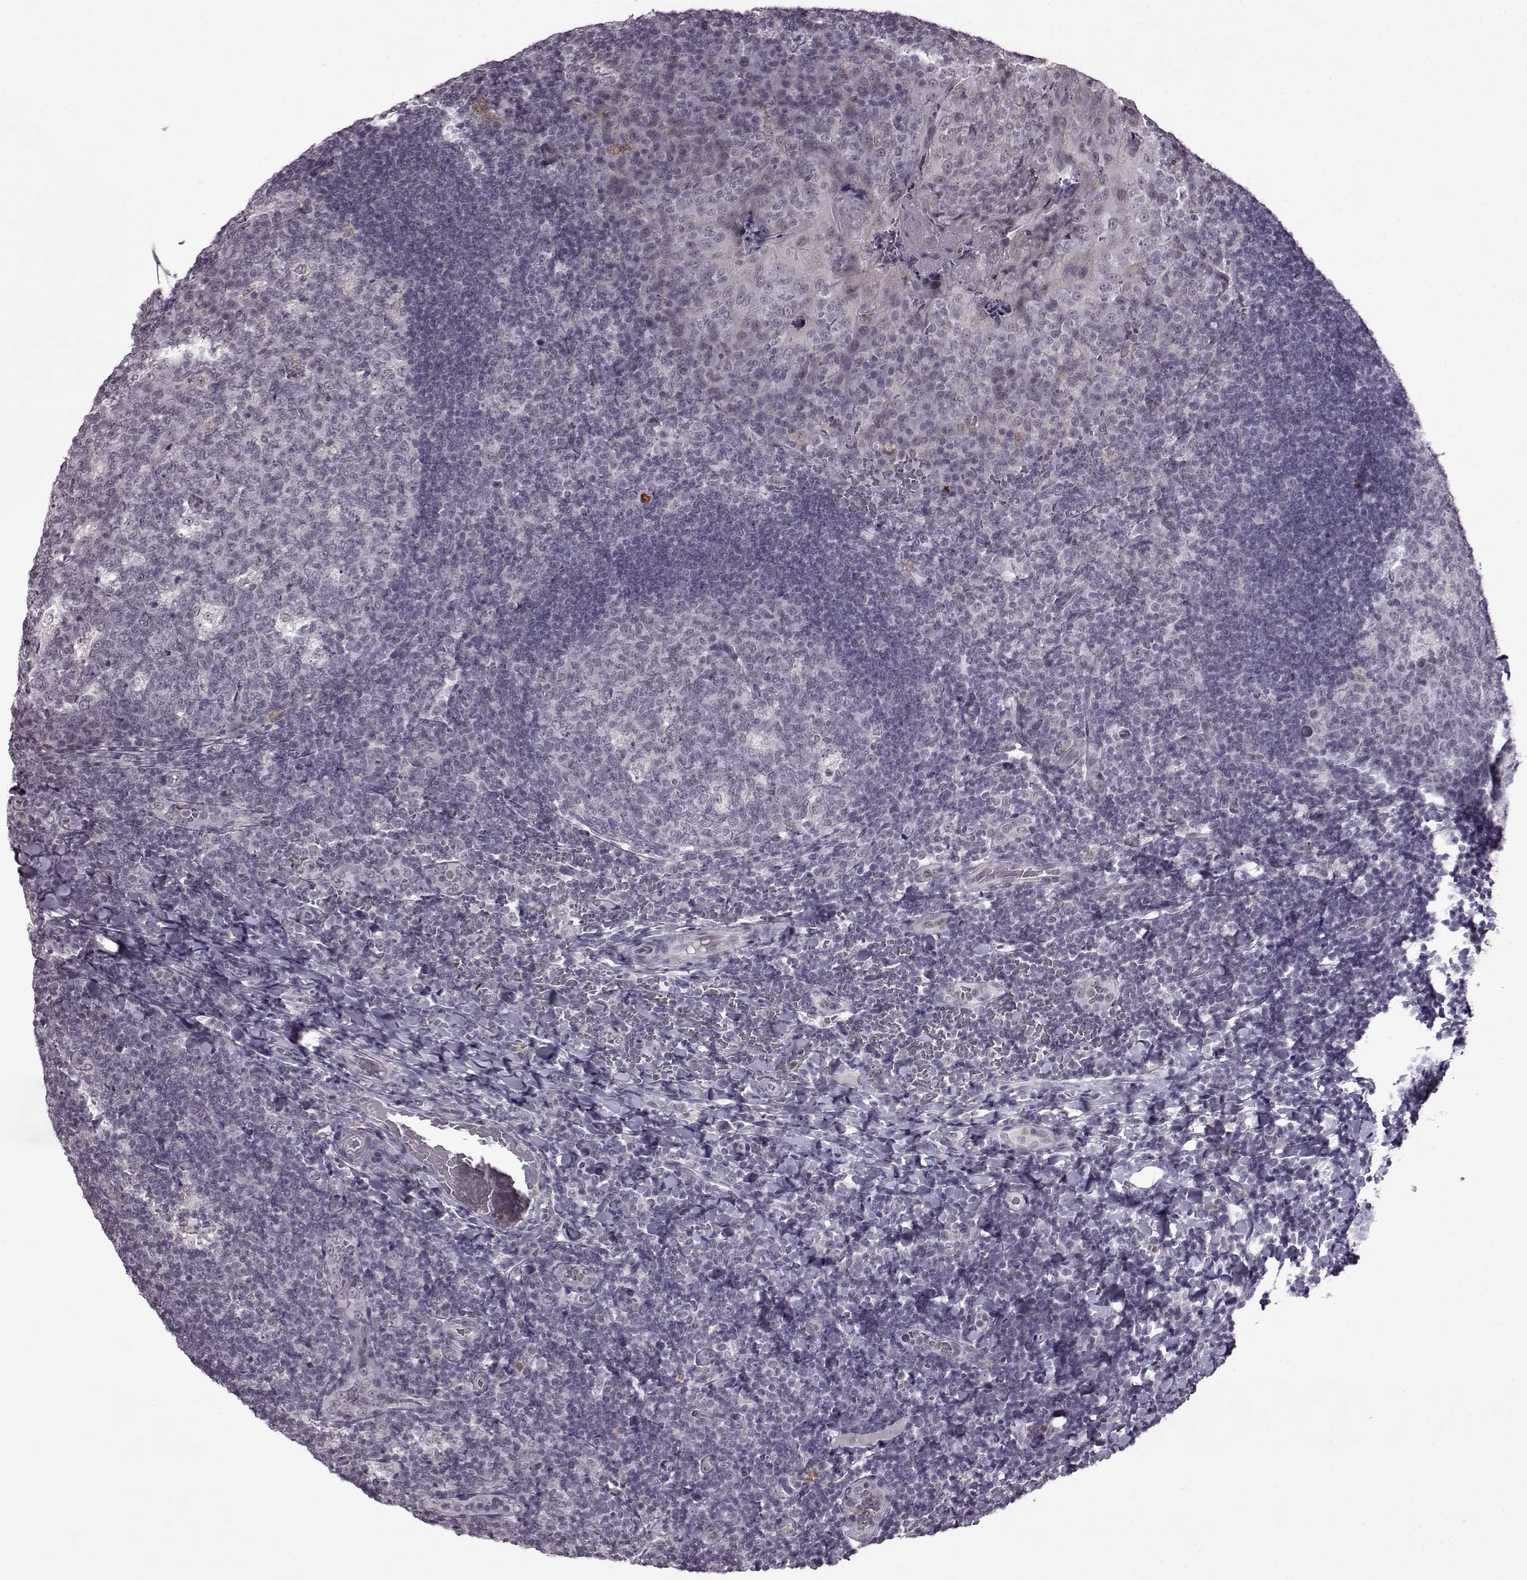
{"staining": {"intensity": "negative", "quantity": "none", "location": "none"}, "tissue": "tonsil", "cell_type": "Germinal center cells", "image_type": "normal", "snomed": [{"axis": "morphology", "description": "Normal tissue, NOS"}, {"axis": "topography", "description": "Tonsil"}], "caption": "DAB (3,3'-diaminobenzidine) immunohistochemical staining of normal tonsil demonstrates no significant expression in germinal center cells.", "gene": "SLC28A2", "patient": {"sex": "male", "age": 17}}